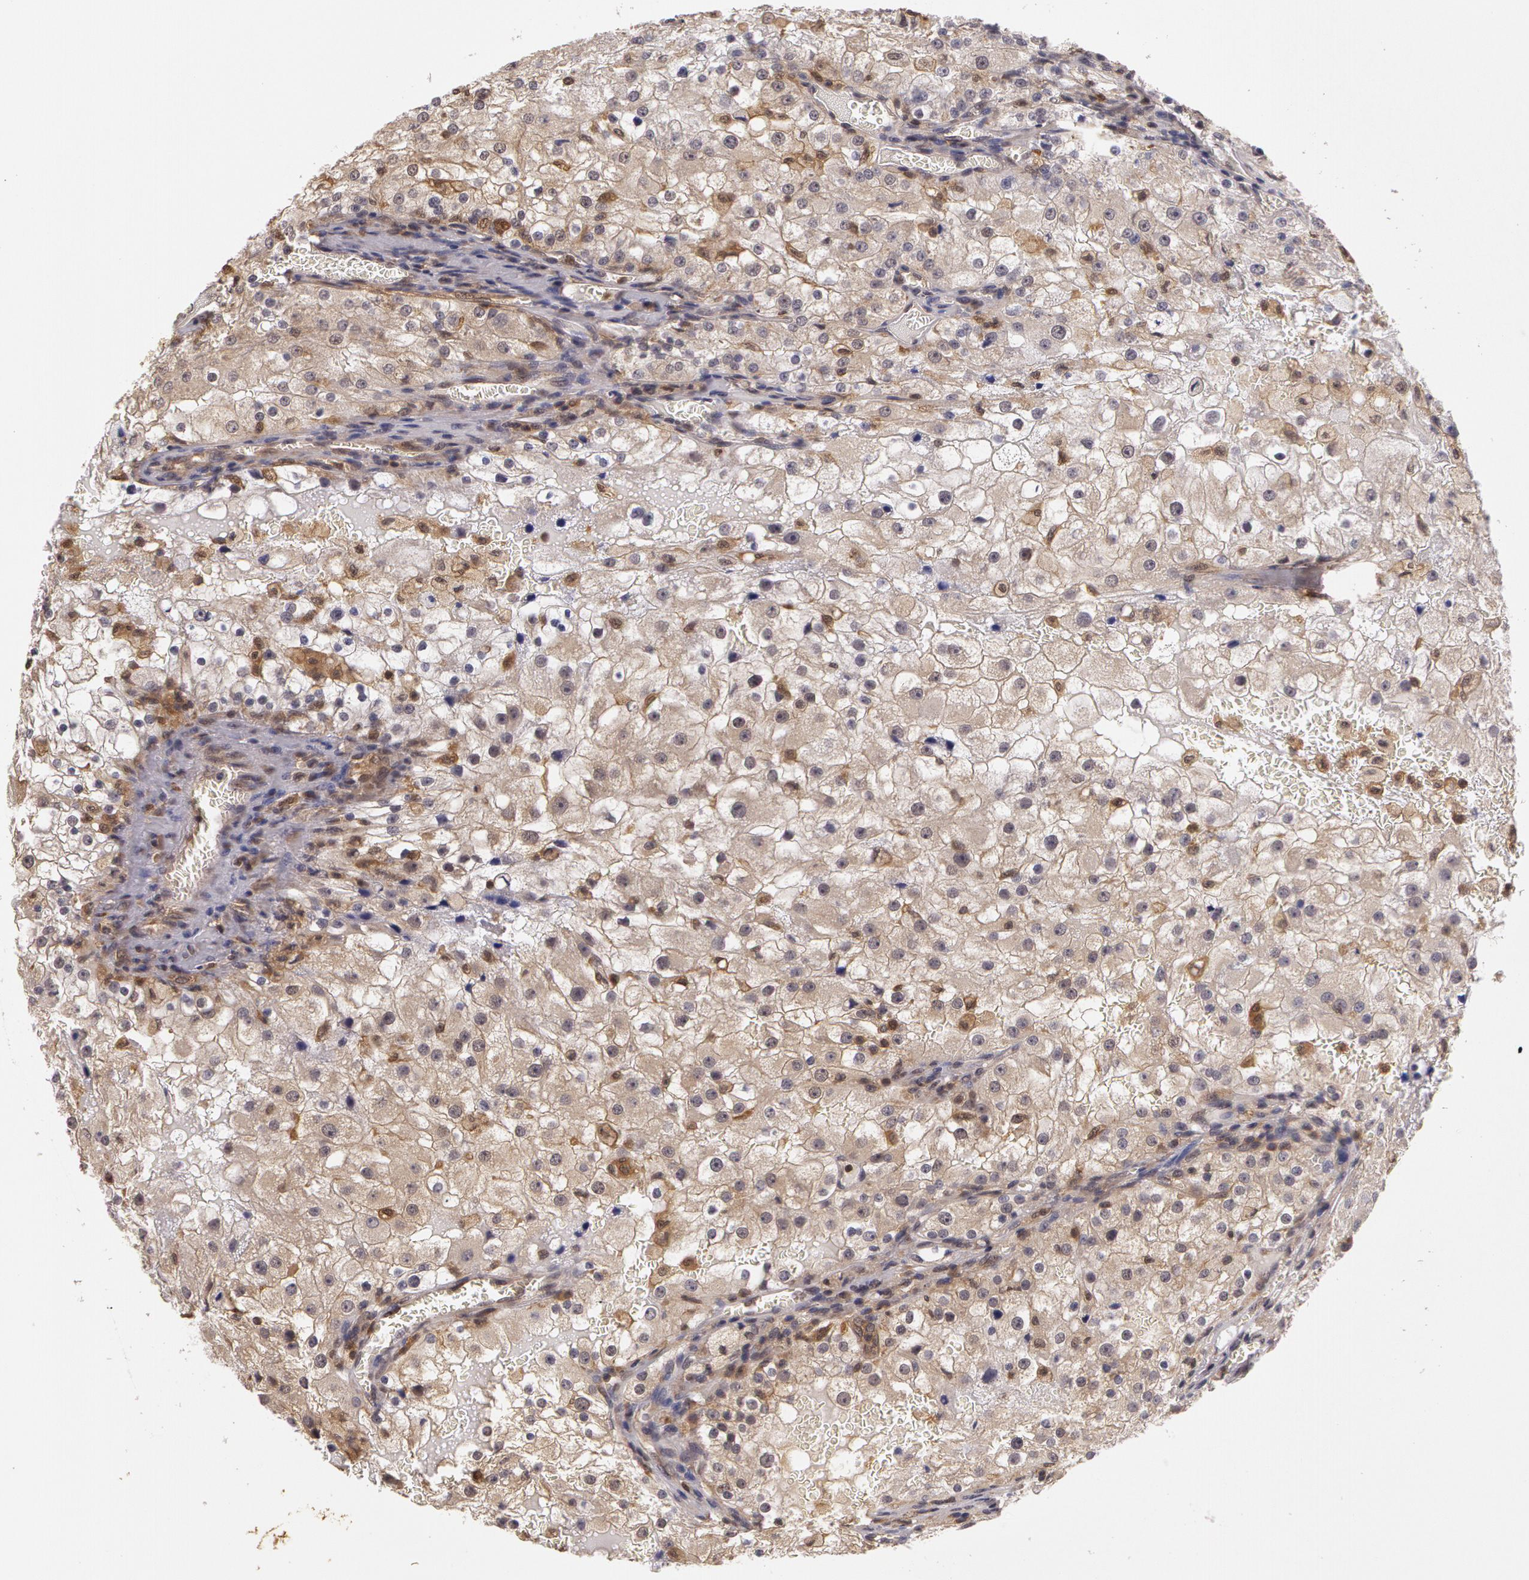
{"staining": {"intensity": "negative", "quantity": "none", "location": "none"}, "tissue": "renal cancer", "cell_type": "Tumor cells", "image_type": "cancer", "snomed": [{"axis": "morphology", "description": "Adenocarcinoma, NOS"}, {"axis": "topography", "description": "Kidney"}], "caption": "An immunohistochemistry photomicrograph of adenocarcinoma (renal) is shown. There is no staining in tumor cells of adenocarcinoma (renal).", "gene": "AHSA1", "patient": {"sex": "female", "age": 74}}